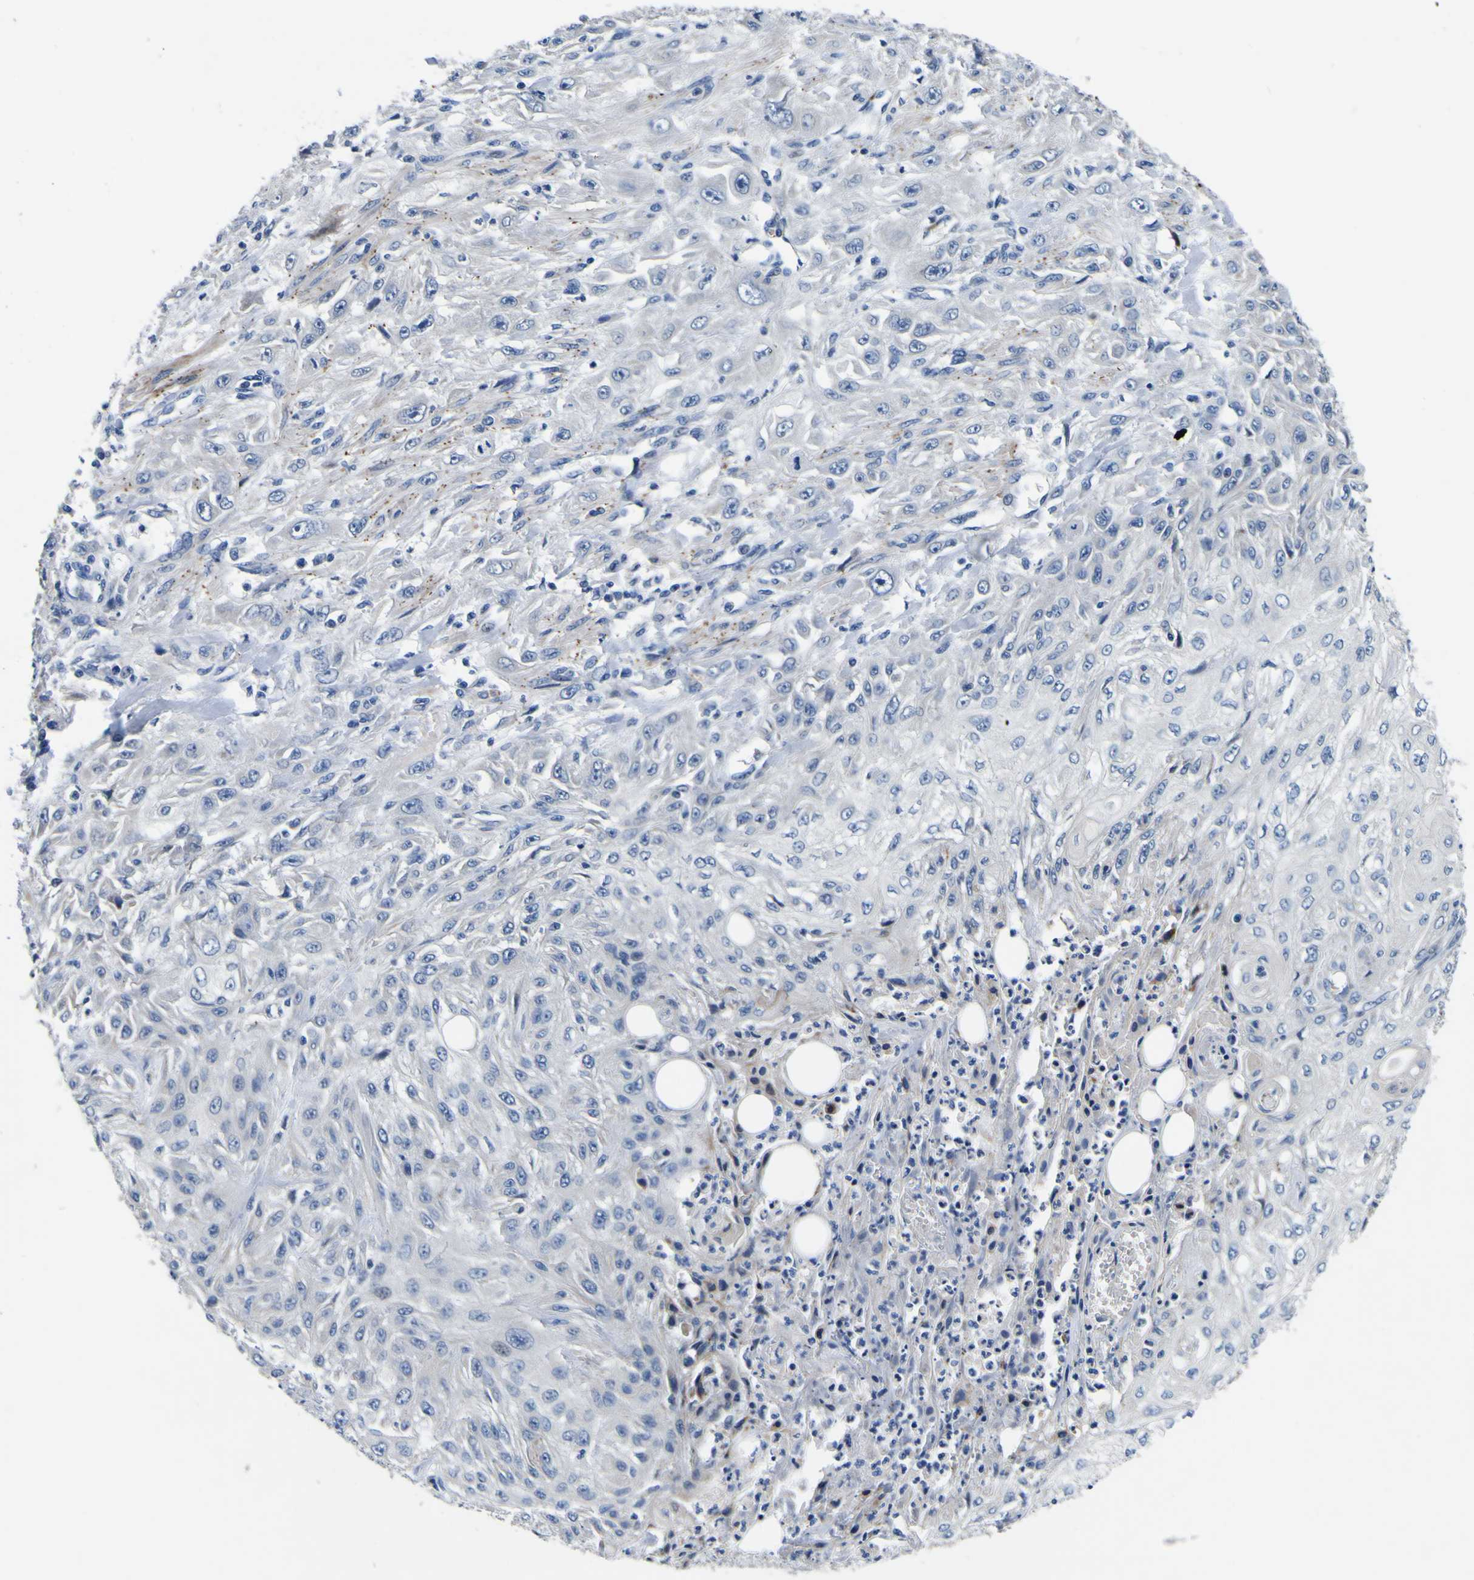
{"staining": {"intensity": "negative", "quantity": "none", "location": "none"}, "tissue": "skin cancer", "cell_type": "Tumor cells", "image_type": "cancer", "snomed": [{"axis": "morphology", "description": "Squamous cell carcinoma, NOS"}, {"axis": "topography", "description": "Skin"}], "caption": "DAB immunohistochemical staining of human skin cancer reveals no significant positivity in tumor cells. The staining was performed using DAB (3,3'-diaminobenzidine) to visualize the protein expression in brown, while the nuclei were stained in blue with hematoxylin (Magnification: 20x).", "gene": "AGAP3", "patient": {"sex": "male", "age": 75}}